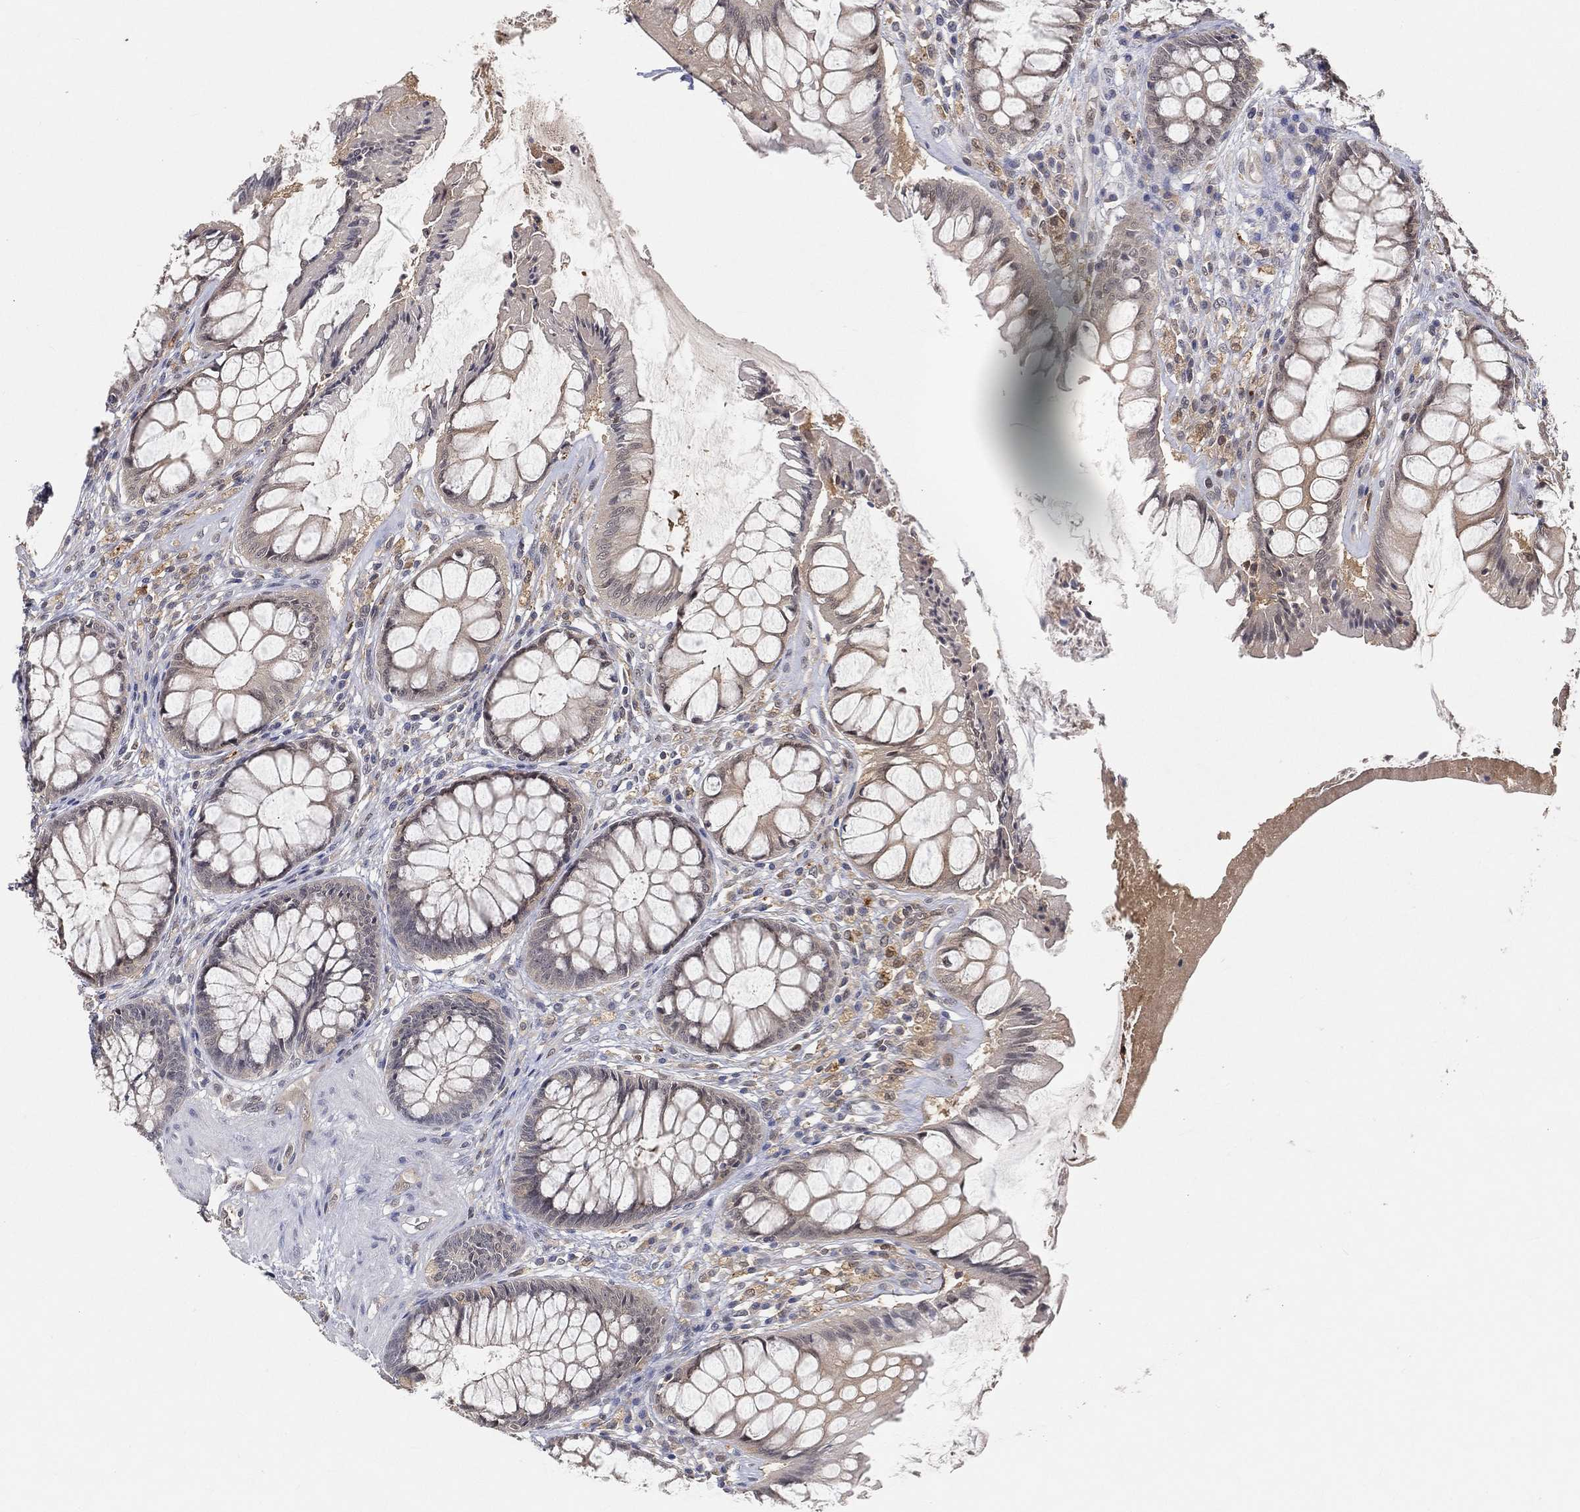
{"staining": {"intensity": "weak", "quantity": "<25%", "location": "cytoplasmic/membranous"}, "tissue": "rectum", "cell_type": "Glandular cells", "image_type": "normal", "snomed": [{"axis": "morphology", "description": "Normal tissue, NOS"}, {"axis": "topography", "description": "Rectum"}], "caption": "A high-resolution image shows IHC staining of benign rectum, which exhibits no significant positivity in glandular cells. The staining is performed using DAB (3,3'-diaminobenzidine) brown chromogen with nuclei counter-stained in using hematoxylin.", "gene": "MAPK1", "patient": {"sex": "female", "age": 58}}